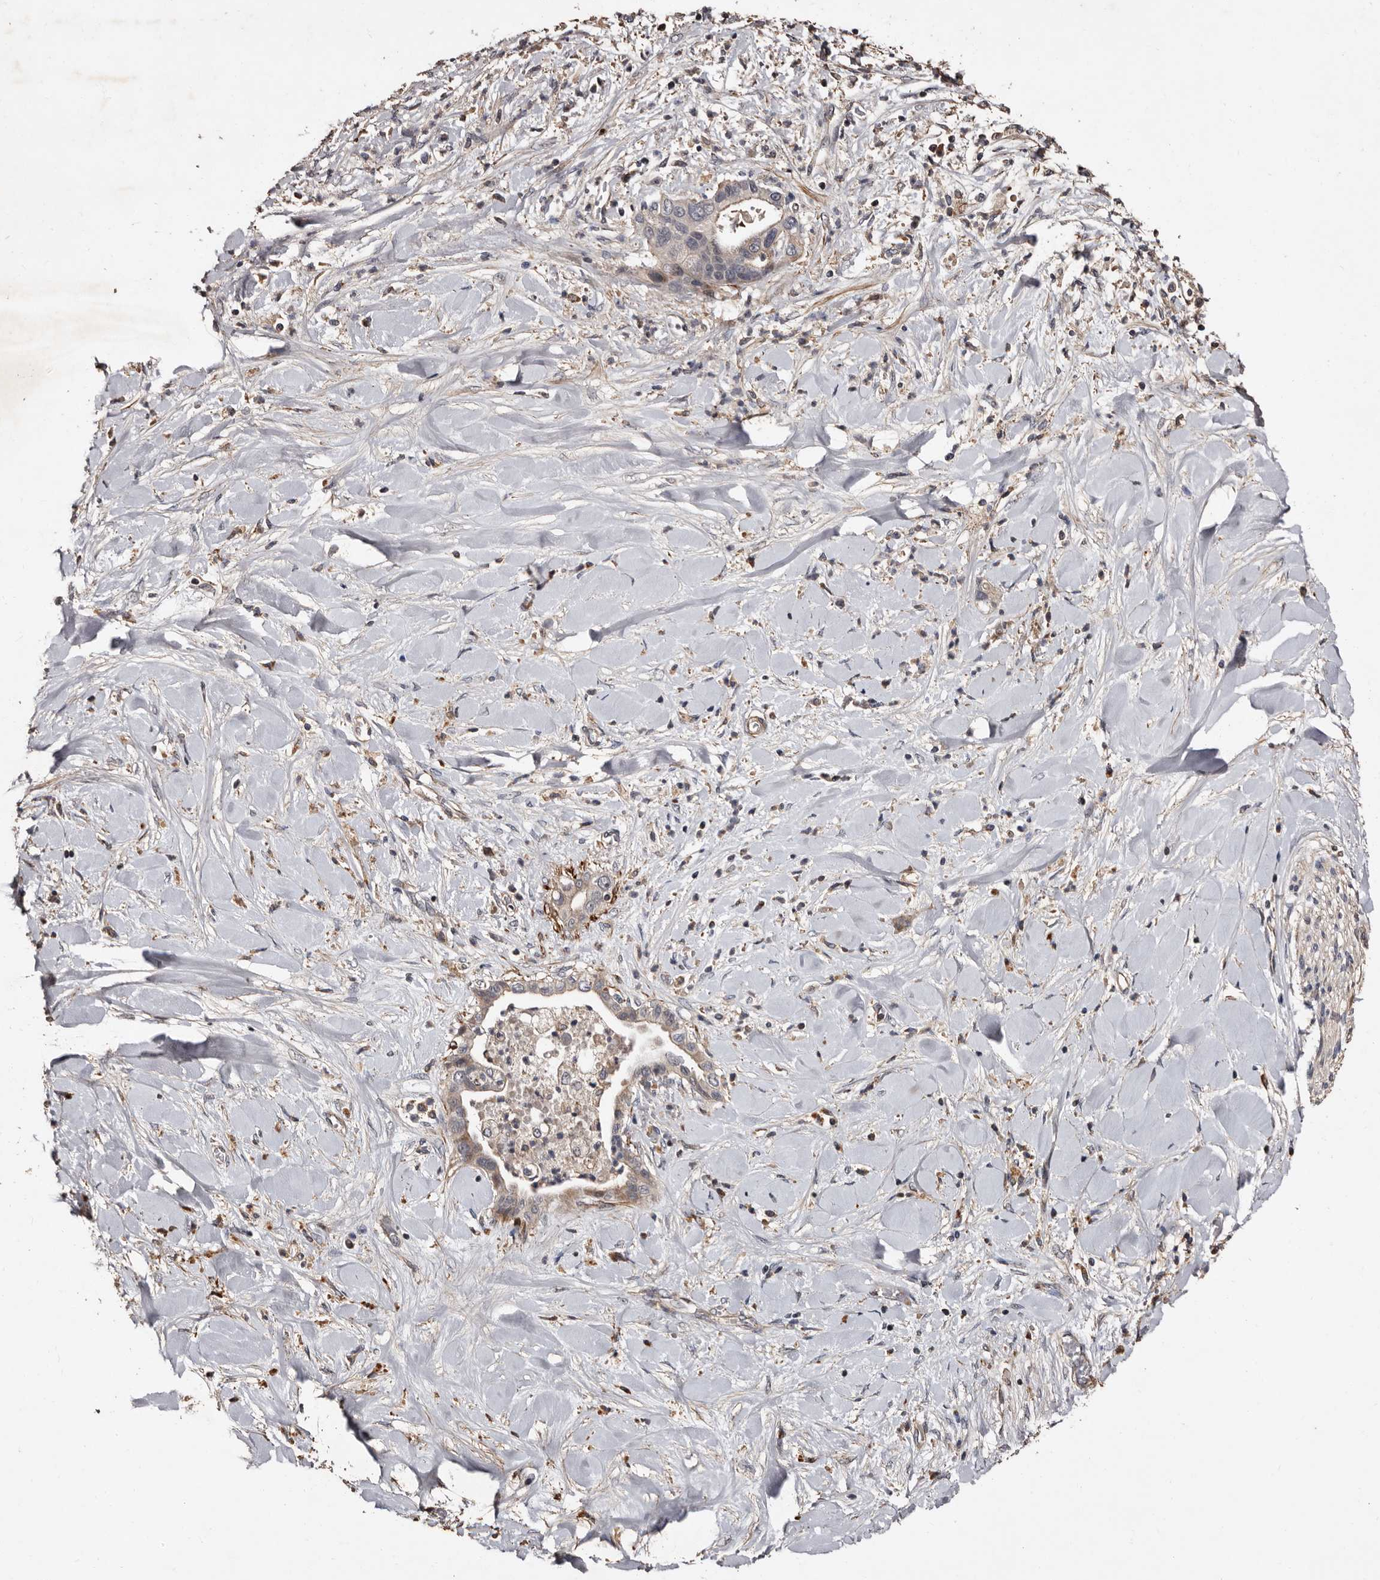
{"staining": {"intensity": "weak", "quantity": "<25%", "location": "cytoplasmic/membranous"}, "tissue": "liver cancer", "cell_type": "Tumor cells", "image_type": "cancer", "snomed": [{"axis": "morphology", "description": "Cholangiocarcinoma"}, {"axis": "topography", "description": "Liver"}], "caption": "Tumor cells show no significant staining in liver cancer.", "gene": "PRKD3", "patient": {"sex": "female", "age": 54}}